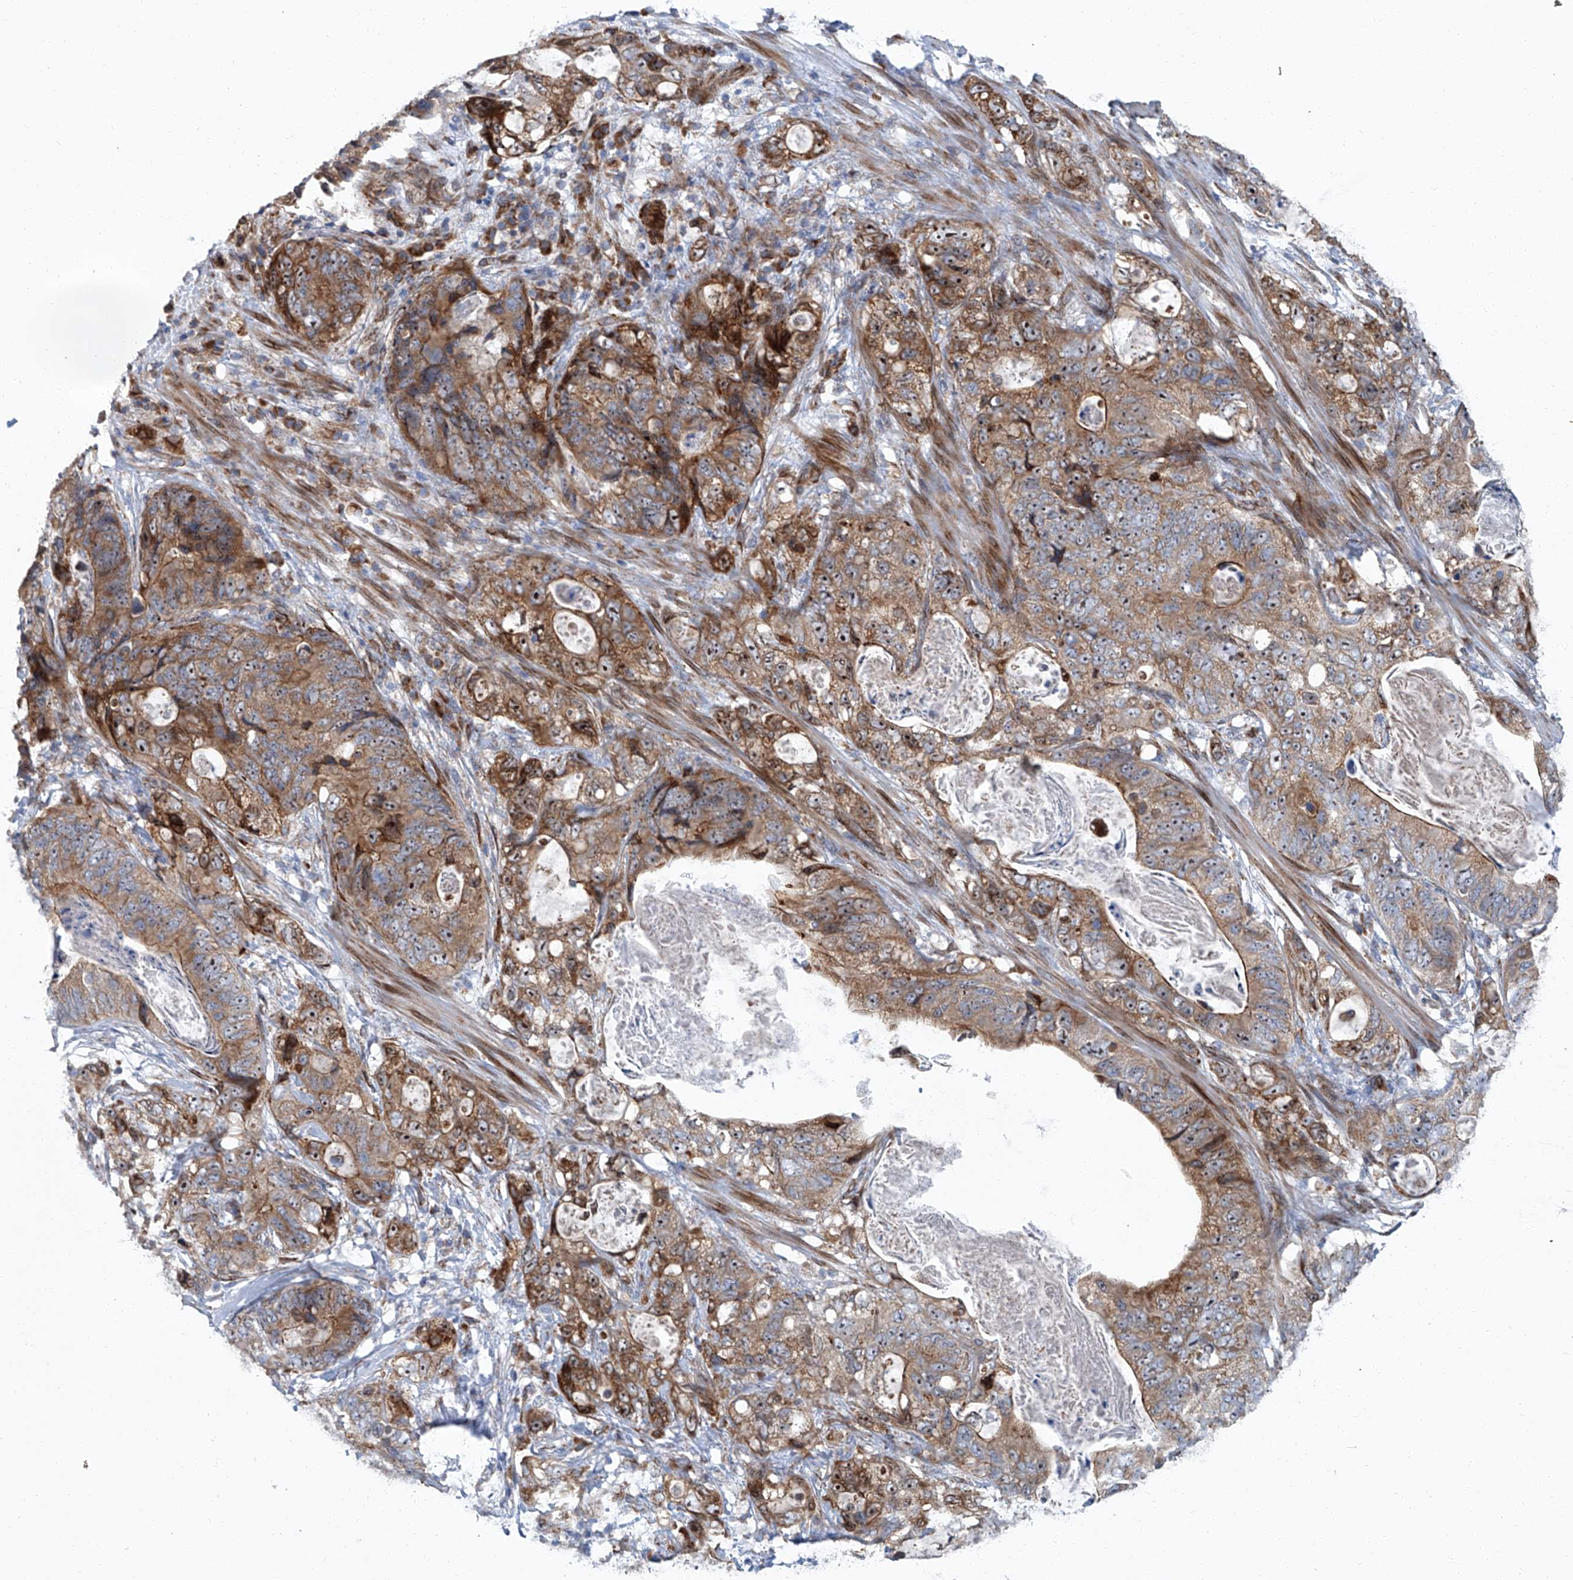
{"staining": {"intensity": "moderate", "quantity": ">75%", "location": "cytoplasmic/membranous,nuclear"}, "tissue": "stomach cancer", "cell_type": "Tumor cells", "image_type": "cancer", "snomed": [{"axis": "morphology", "description": "Normal tissue, NOS"}, {"axis": "morphology", "description": "Adenocarcinoma, NOS"}, {"axis": "topography", "description": "Stomach"}], "caption": "An image showing moderate cytoplasmic/membranous and nuclear staining in approximately >75% of tumor cells in stomach cancer, as visualized by brown immunohistochemical staining.", "gene": "GPR132", "patient": {"sex": "female", "age": 89}}